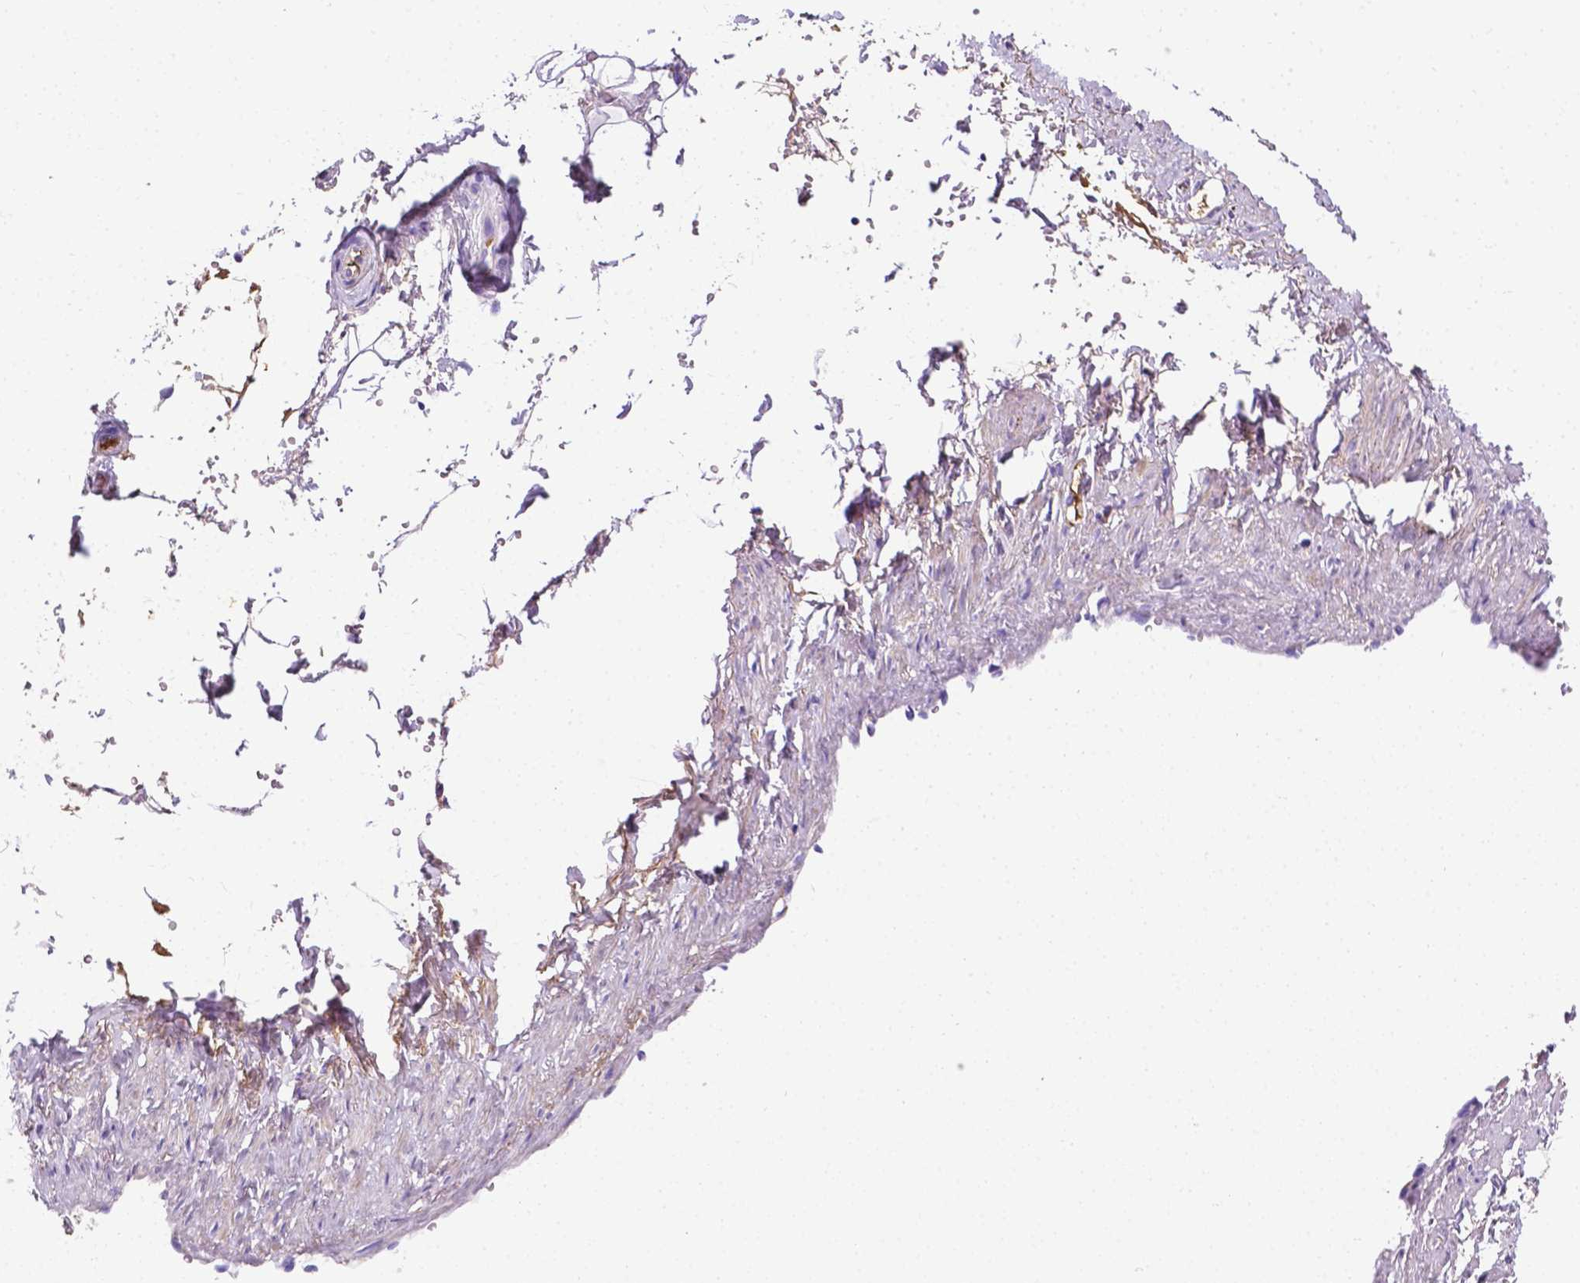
{"staining": {"intensity": "negative", "quantity": "none", "location": "none"}, "tissue": "adipose tissue", "cell_type": "Adipocytes", "image_type": "normal", "snomed": [{"axis": "morphology", "description": "Normal tissue, NOS"}, {"axis": "topography", "description": "Prostate"}, {"axis": "topography", "description": "Peripheral nerve tissue"}], "caption": "Protein analysis of benign adipose tissue reveals no significant staining in adipocytes. (DAB (3,3'-diaminobenzidine) immunohistochemistry with hematoxylin counter stain).", "gene": "APOE", "patient": {"sex": "male", "age": 55}}